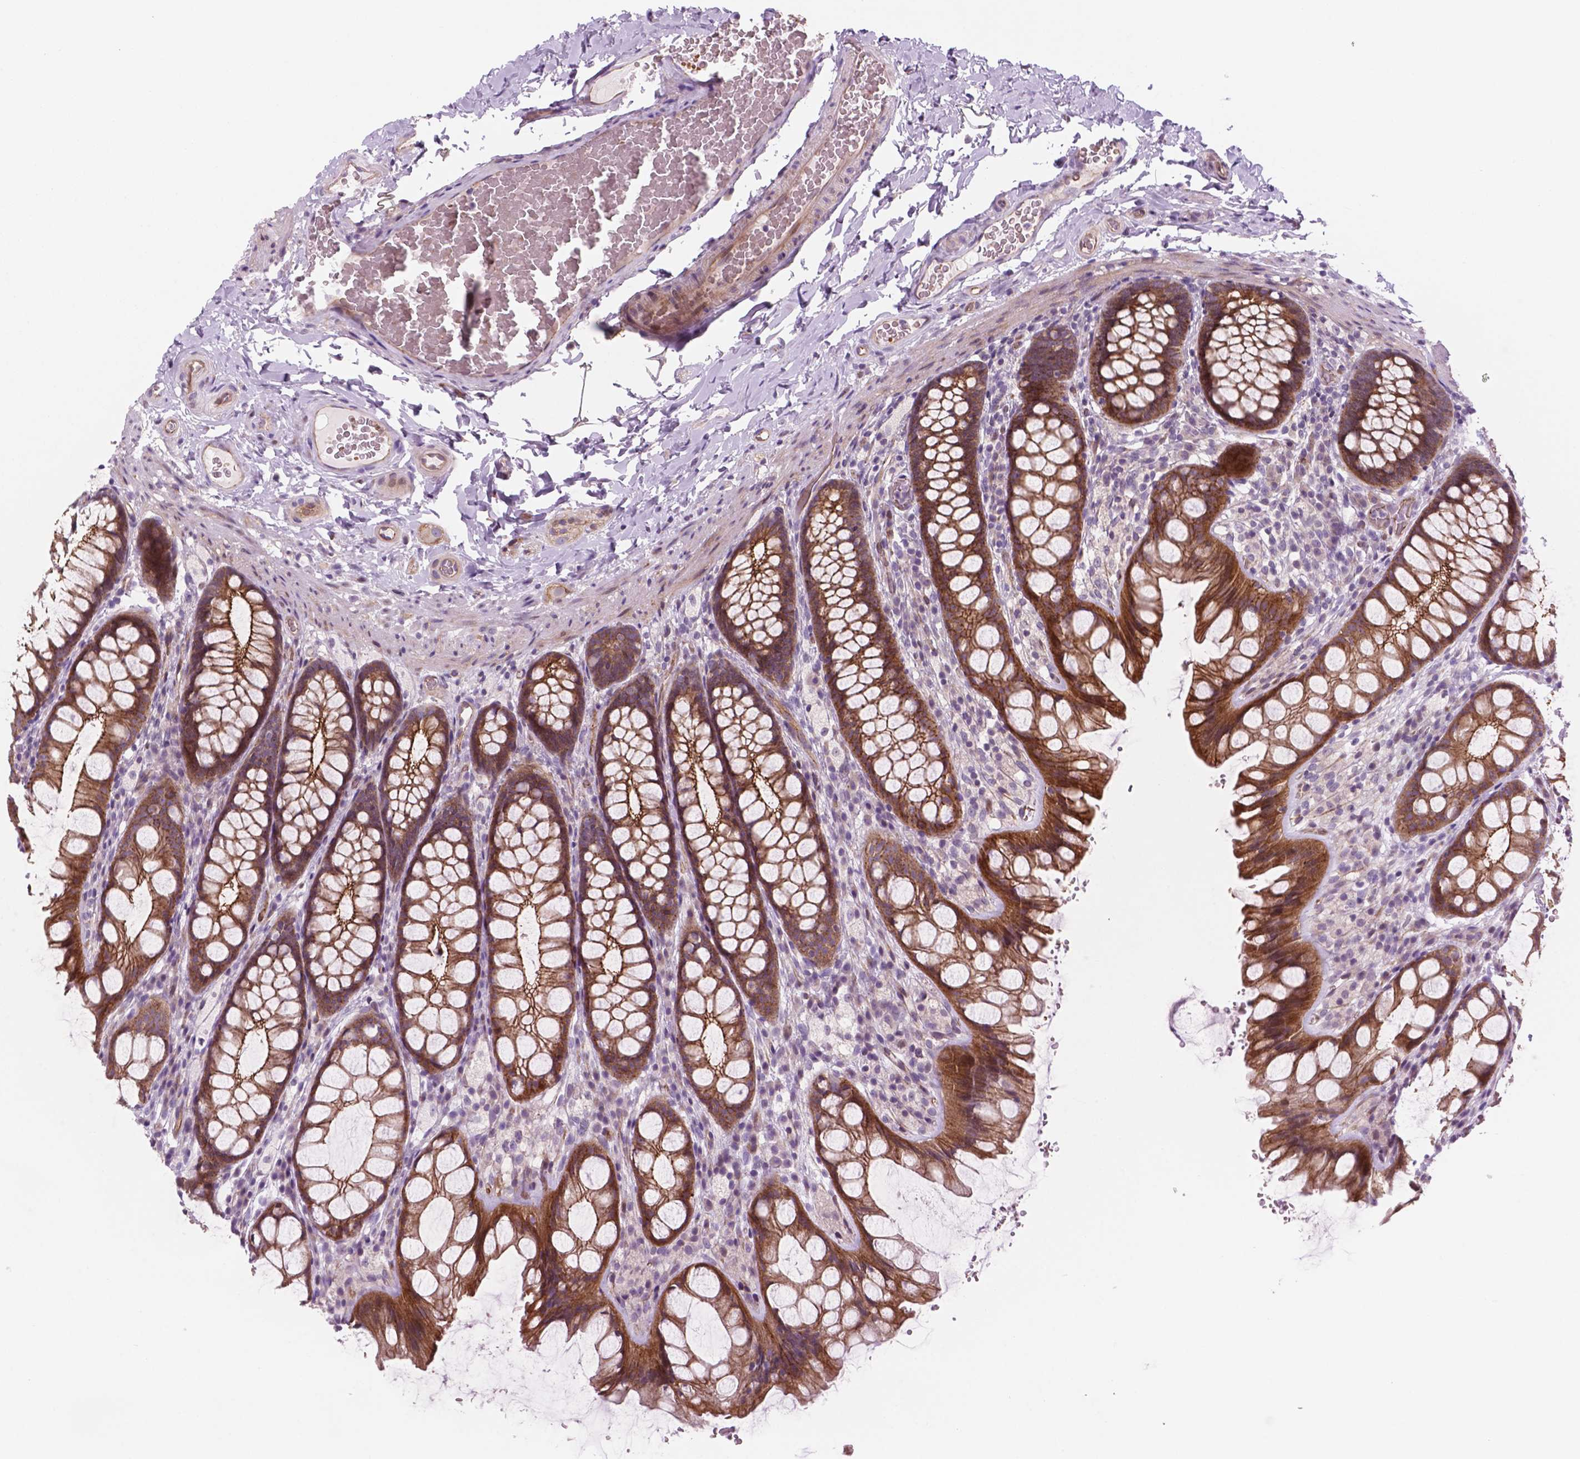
{"staining": {"intensity": "negative", "quantity": "none", "location": "none"}, "tissue": "colon", "cell_type": "Endothelial cells", "image_type": "normal", "snomed": [{"axis": "morphology", "description": "Normal tissue, NOS"}, {"axis": "topography", "description": "Colon"}], "caption": "Immunohistochemical staining of normal human colon shows no significant positivity in endothelial cells.", "gene": "RND3", "patient": {"sex": "male", "age": 47}}